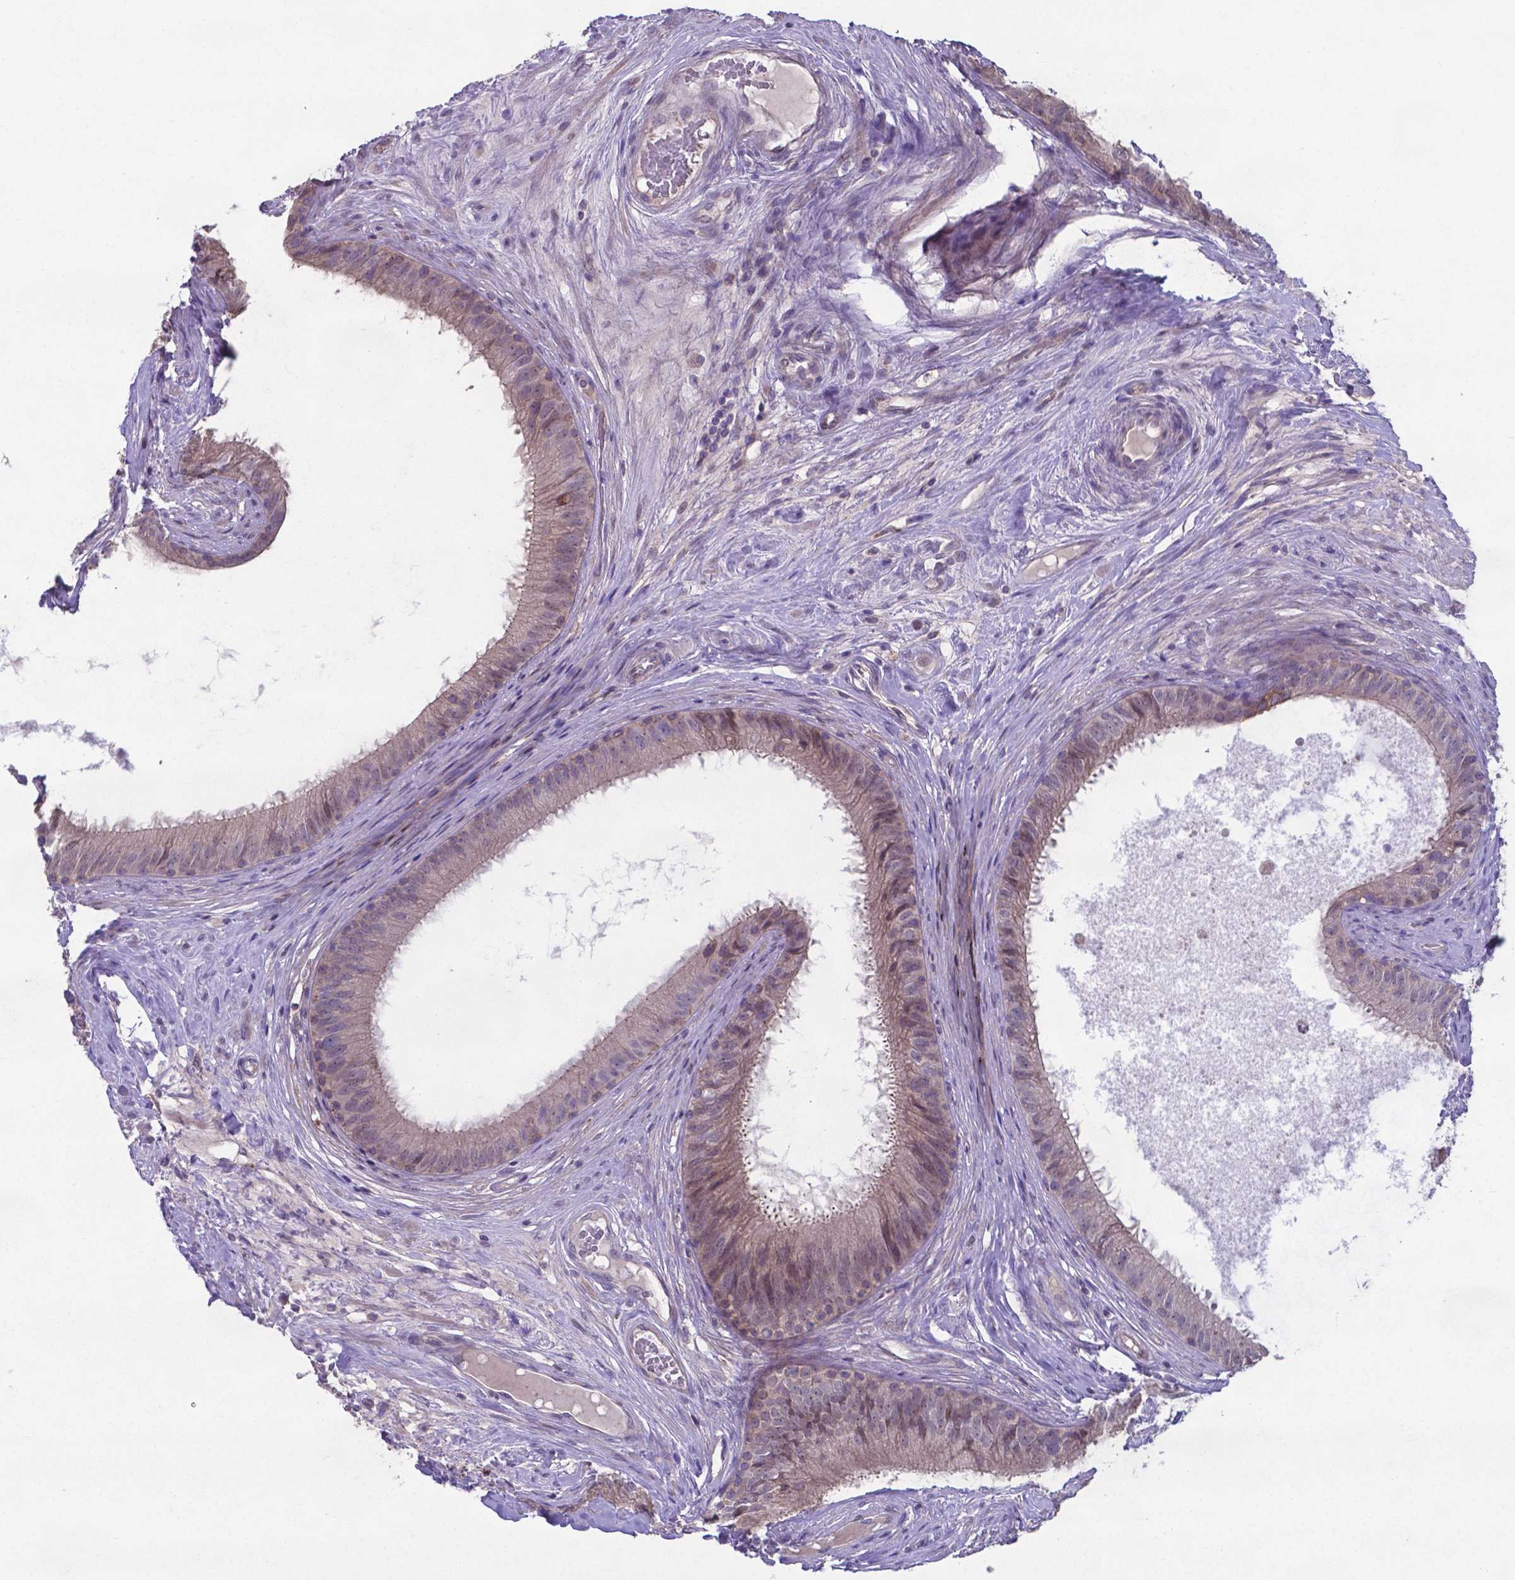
{"staining": {"intensity": "weak", "quantity": "25%-75%", "location": "cytoplasmic/membranous"}, "tissue": "epididymis", "cell_type": "Glandular cells", "image_type": "normal", "snomed": [{"axis": "morphology", "description": "Normal tissue, NOS"}, {"axis": "topography", "description": "Epididymis"}], "caption": "Immunohistochemistry (IHC) (DAB (3,3'-diaminobenzidine)) staining of unremarkable human epididymis reveals weak cytoplasmic/membranous protein positivity in about 25%-75% of glandular cells.", "gene": "TYRO3", "patient": {"sex": "male", "age": 59}}